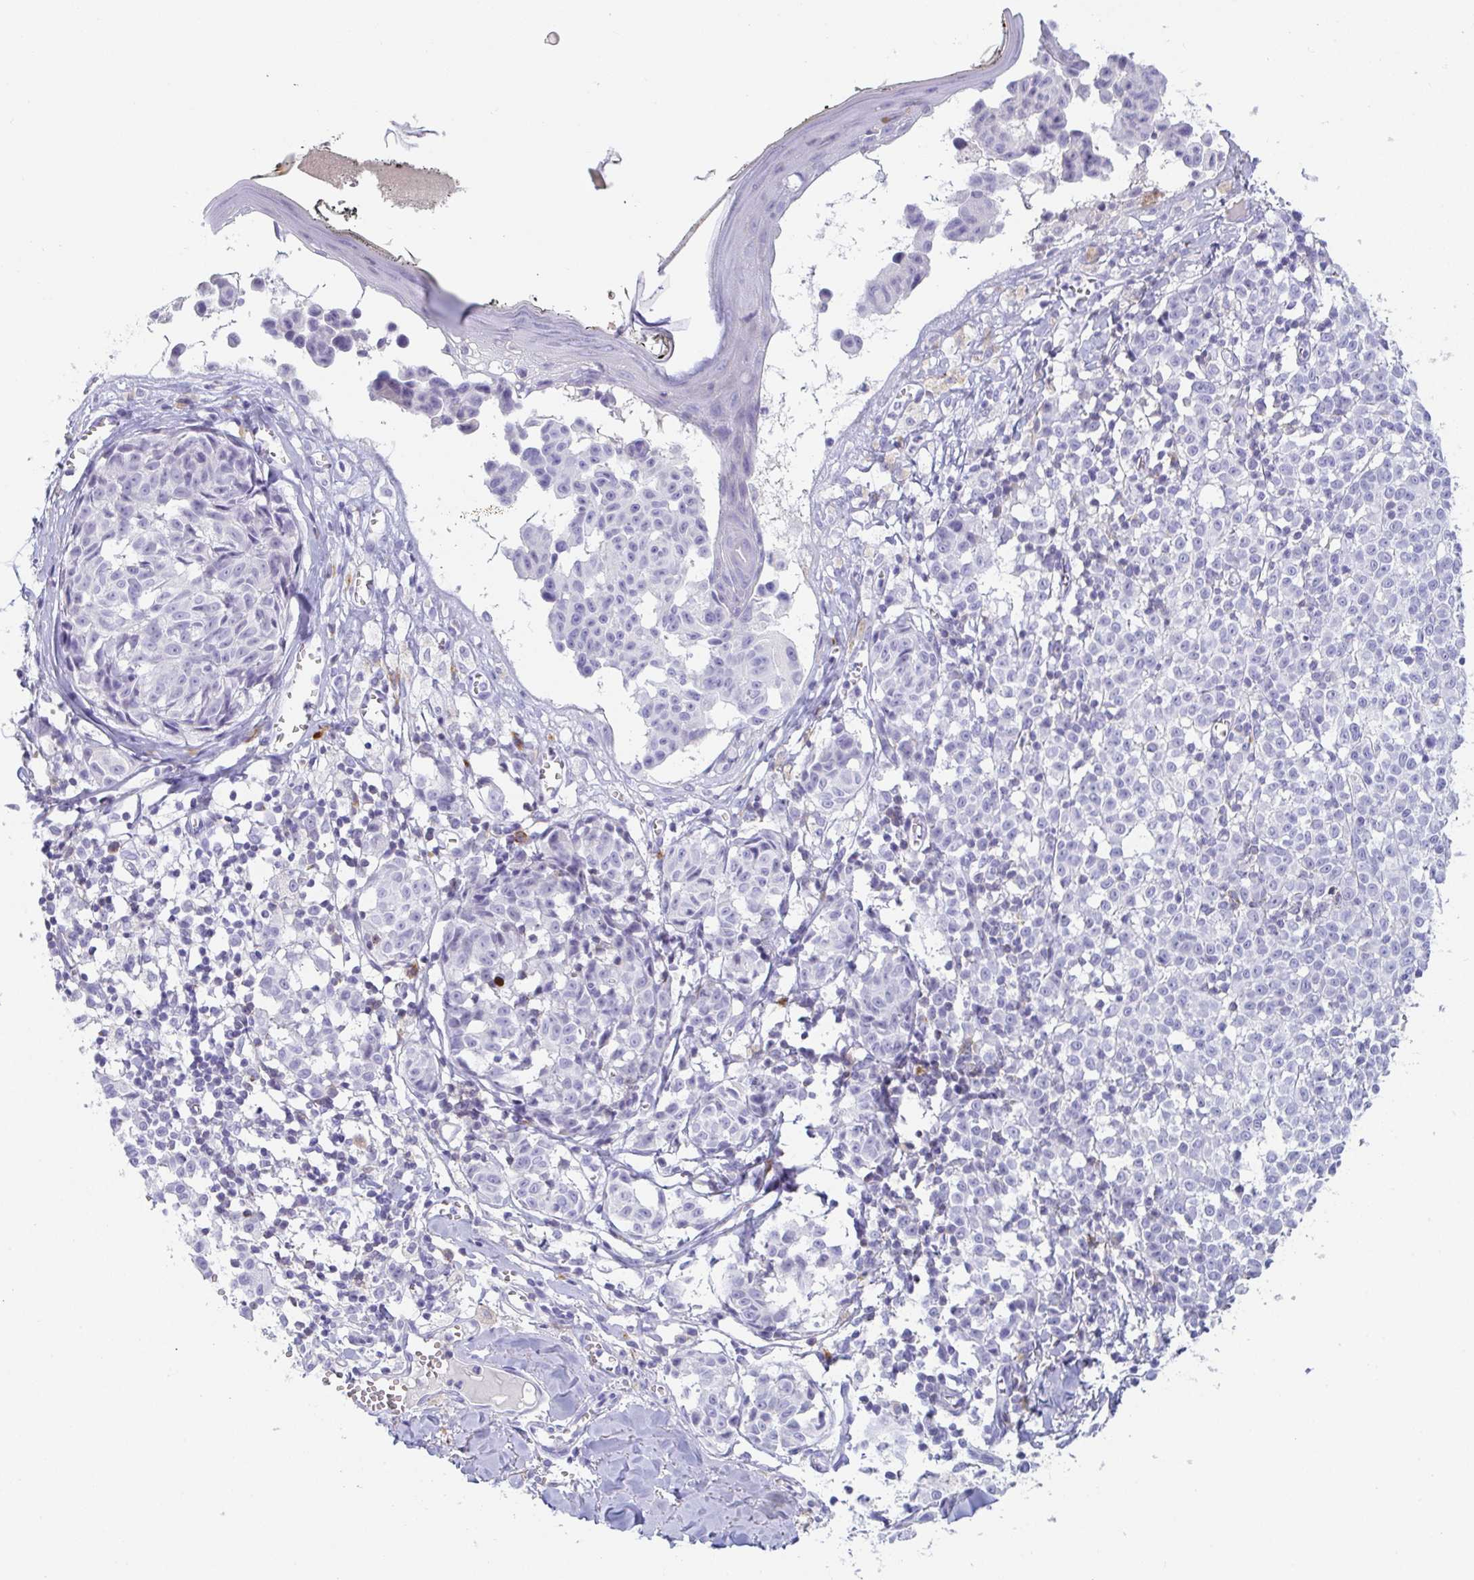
{"staining": {"intensity": "negative", "quantity": "none", "location": "none"}, "tissue": "melanoma", "cell_type": "Tumor cells", "image_type": "cancer", "snomed": [{"axis": "morphology", "description": "Malignant melanoma, NOS"}, {"axis": "topography", "description": "Skin"}], "caption": "Immunohistochemistry photomicrograph of malignant melanoma stained for a protein (brown), which shows no expression in tumor cells. Nuclei are stained in blue.", "gene": "PLA2G1B", "patient": {"sex": "female", "age": 43}}